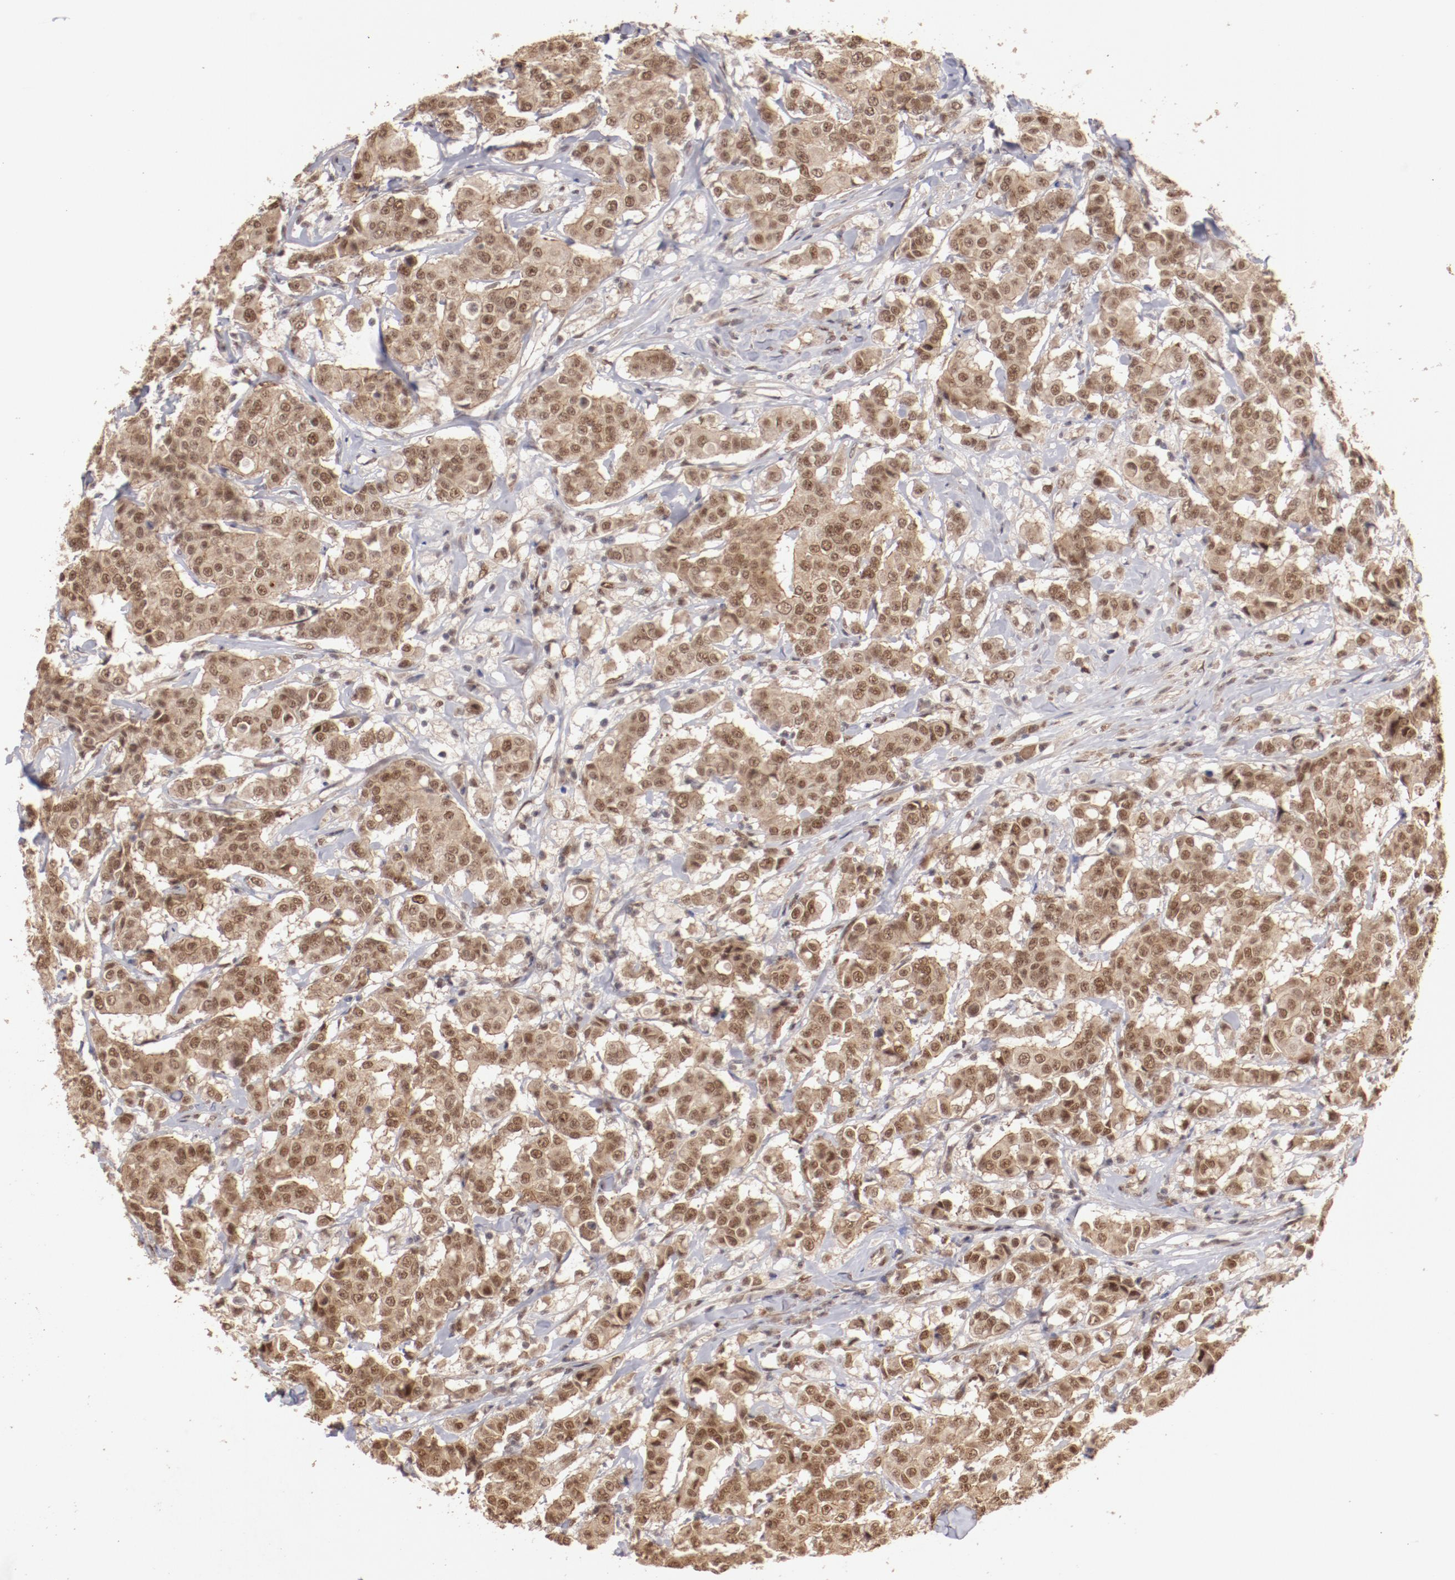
{"staining": {"intensity": "moderate", "quantity": ">75%", "location": "cytoplasmic/membranous,nuclear"}, "tissue": "breast cancer", "cell_type": "Tumor cells", "image_type": "cancer", "snomed": [{"axis": "morphology", "description": "Duct carcinoma"}, {"axis": "topography", "description": "Breast"}], "caption": "IHC of breast intraductal carcinoma displays medium levels of moderate cytoplasmic/membranous and nuclear positivity in about >75% of tumor cells.", "gene": "CLOCK", "patient": {"sex": "female", "age": 27}}